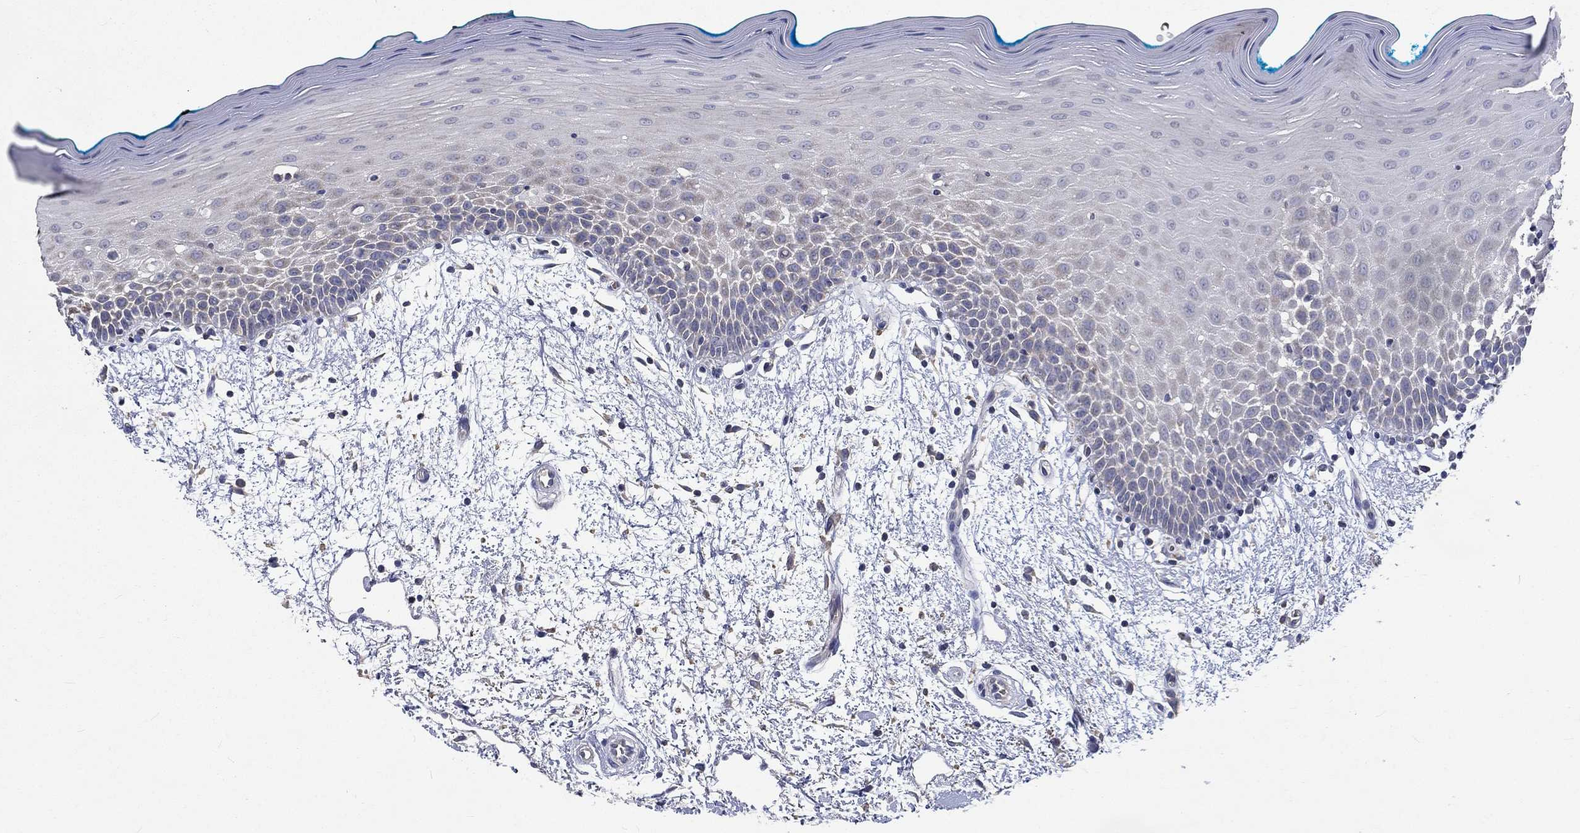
{"staining": {"intensity": "negative", "quantity": "none", "location": "none"}, "tissue": "oral mucosa", "cell_type": "Squamous epithelial cells", "image_type": "normal", "snomed": [{"axis": "morphology", "description": "Normal tissue, NOS"}, {"axis": "morphology", "description": "Squamous cell carcinoma, NOS"}, {"axis": "topography", "description": "Oral tissue"}, {"axis": "topography", "description": "Head-Neck"}], "caption": "The image shows no significant positivity in squamous epithelial cells of oral mucosa. (DAB IHC visualized using brightfield microscopy, high magnification).", "gene": "UGT8", "patient": {"sex": "female", "age": 75}}